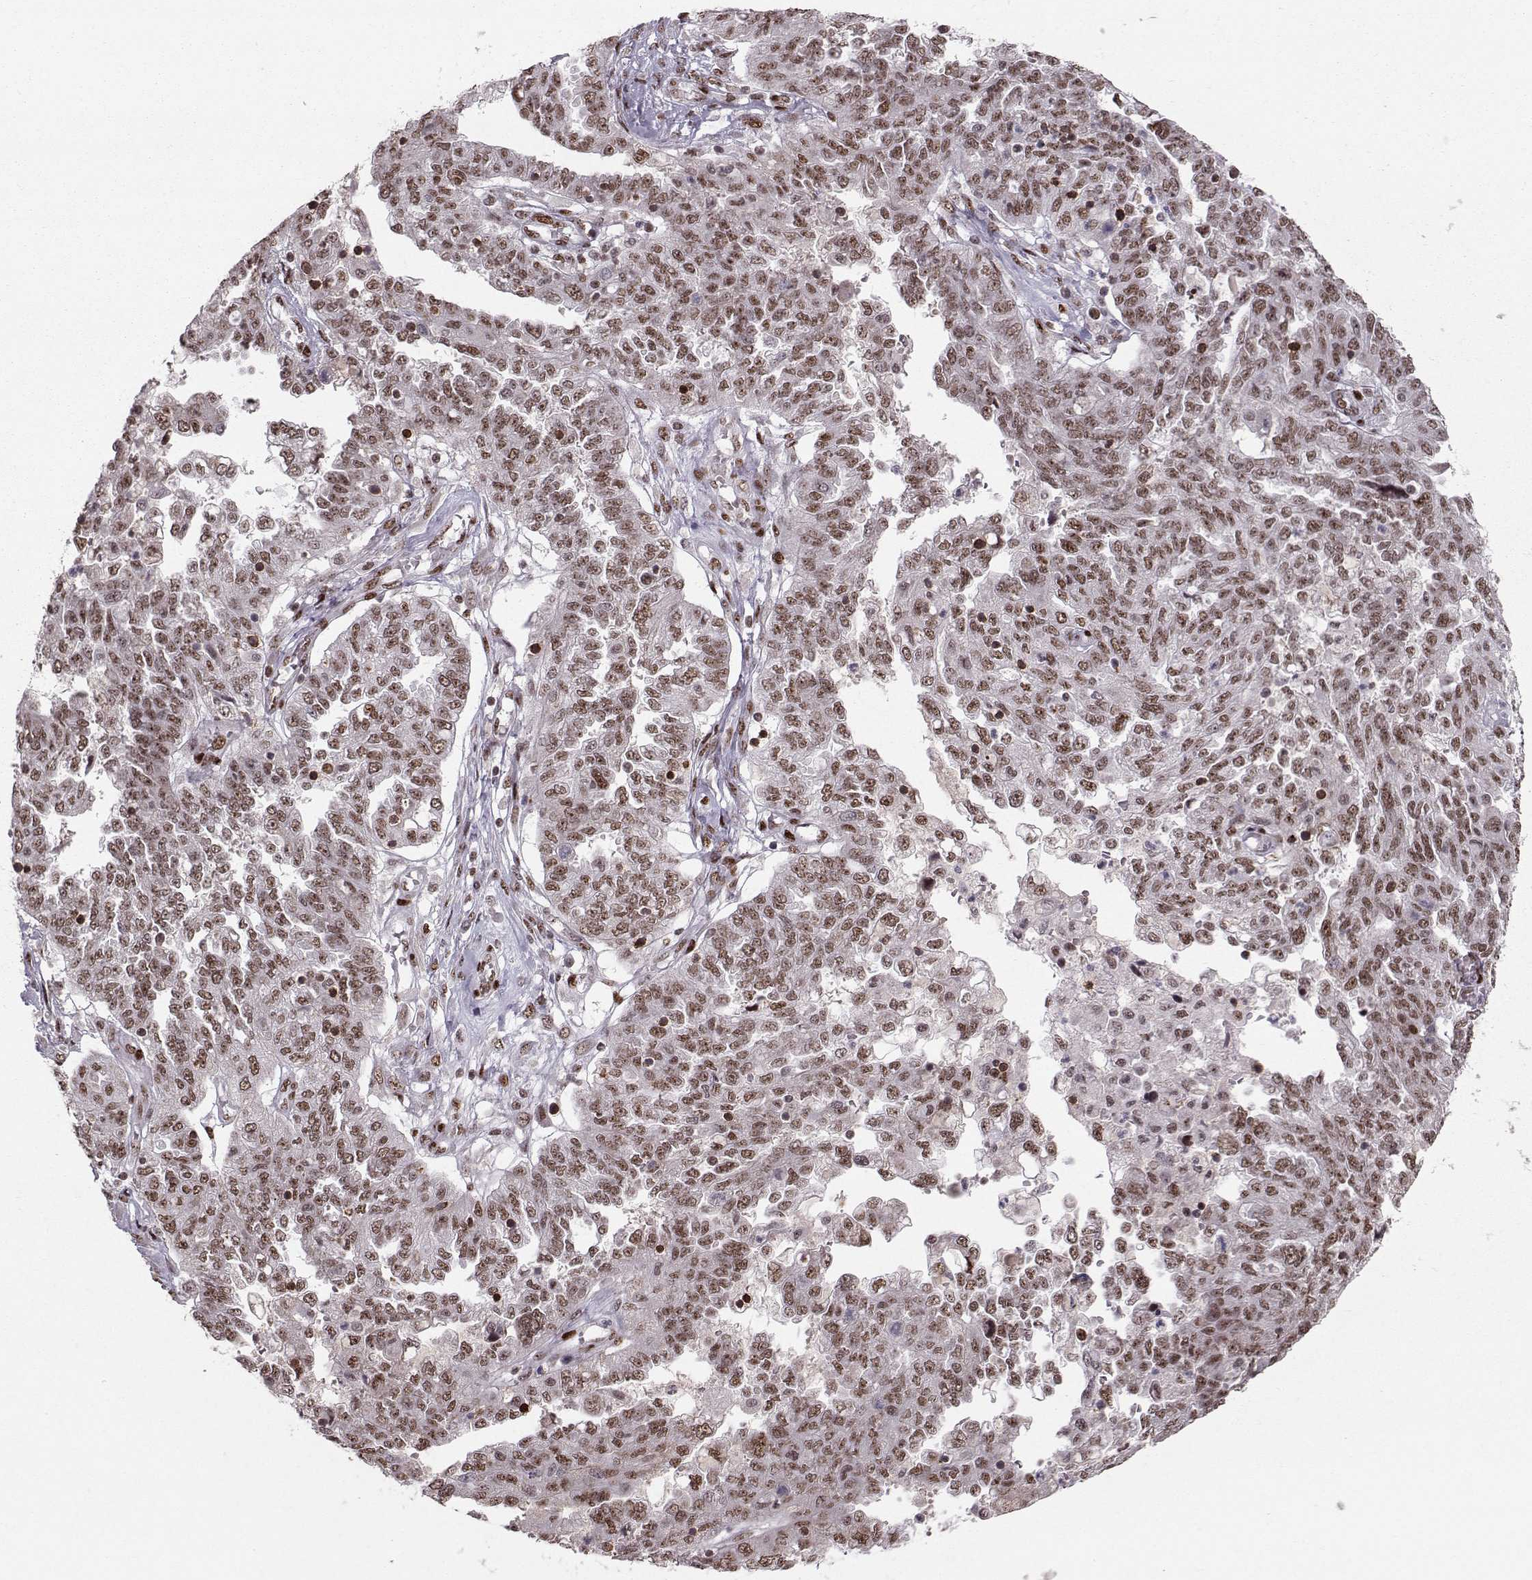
{"staining": {"intensity": "strong", "quantity": ">75%", "location": "nuclear"}, "tissue": "ovarian cancer", "cell_type": "Tumor cells", "image_type": "cancer", "snomed": [{"axis": "morphology", "description": "Cystadenocarcinoma, serous, NOS"}, {"axis": "topography", "description": "Ovary"}], "caption": "A brown stain labels strong nuclear staining of a protein in serous cystadenocarcinoma (ovarian) tumor cells. (DAB IHC with brightfield microscopy, high magnification).", "gene": "SNAPC2", "patient": {"sex": "female", "age": 67}}